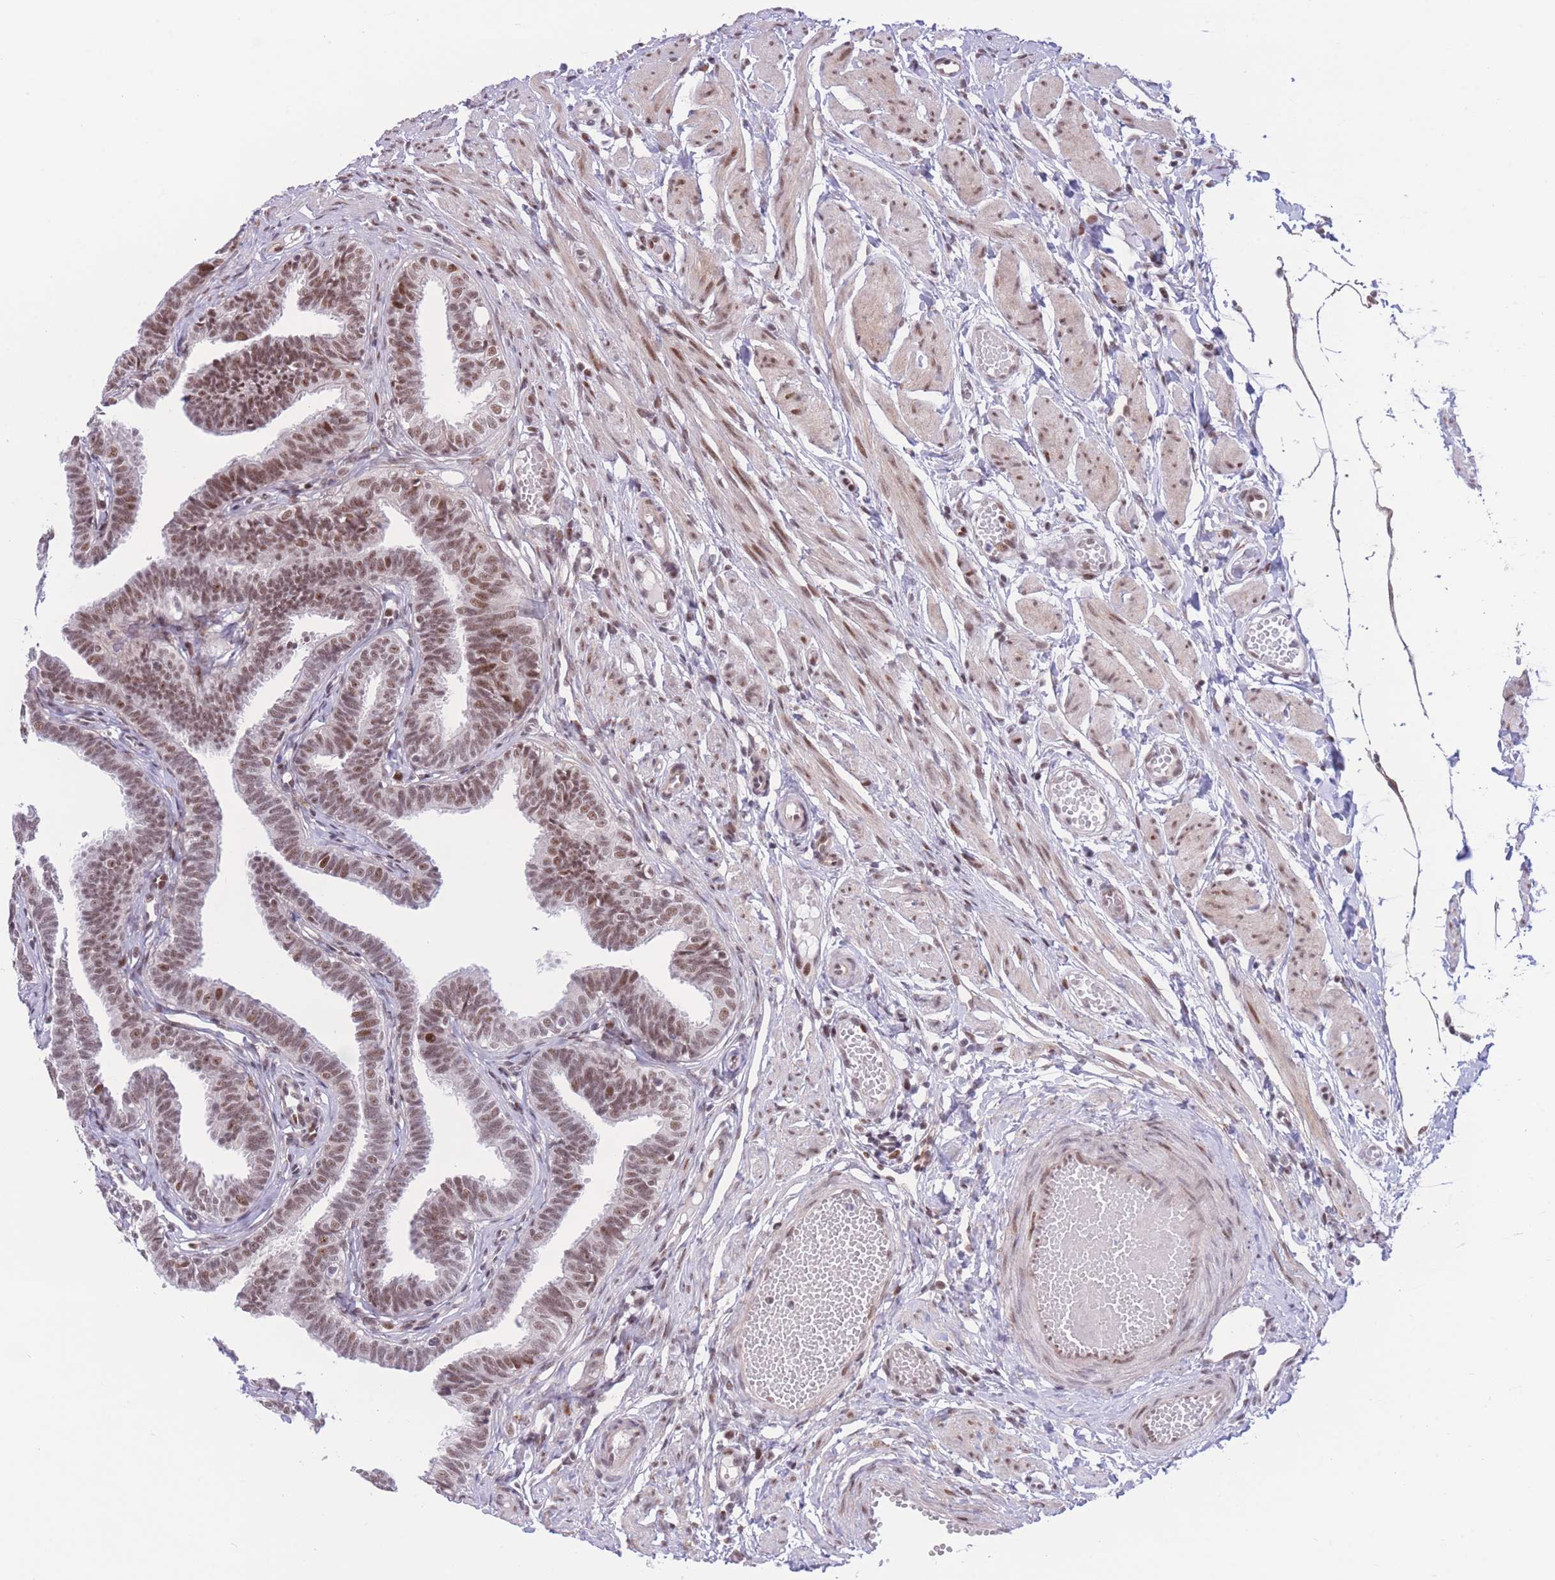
{"staining": {"intensity": "moderate", "quantity": ">75%", "location": "nuclear"}, "tissue": "fallopian tube", "cell_type": "Glandular cells", "image_type": "normal", "snomed": [{"axis": "morphology", "description": "Normal tissue, NOS"}, {"axis": "topography", "description": "Fallopian tube"}, {"axis": "topography", "description": "Ovary"}], "caption": "About >75% of glandular cells in normal human fallopian tube demonstrate moderate nuclear protein staining as visualized by brown immunohistochemical staining.", "gene": "PCIF1", "patient": {"sex": "female", "age": 23}}